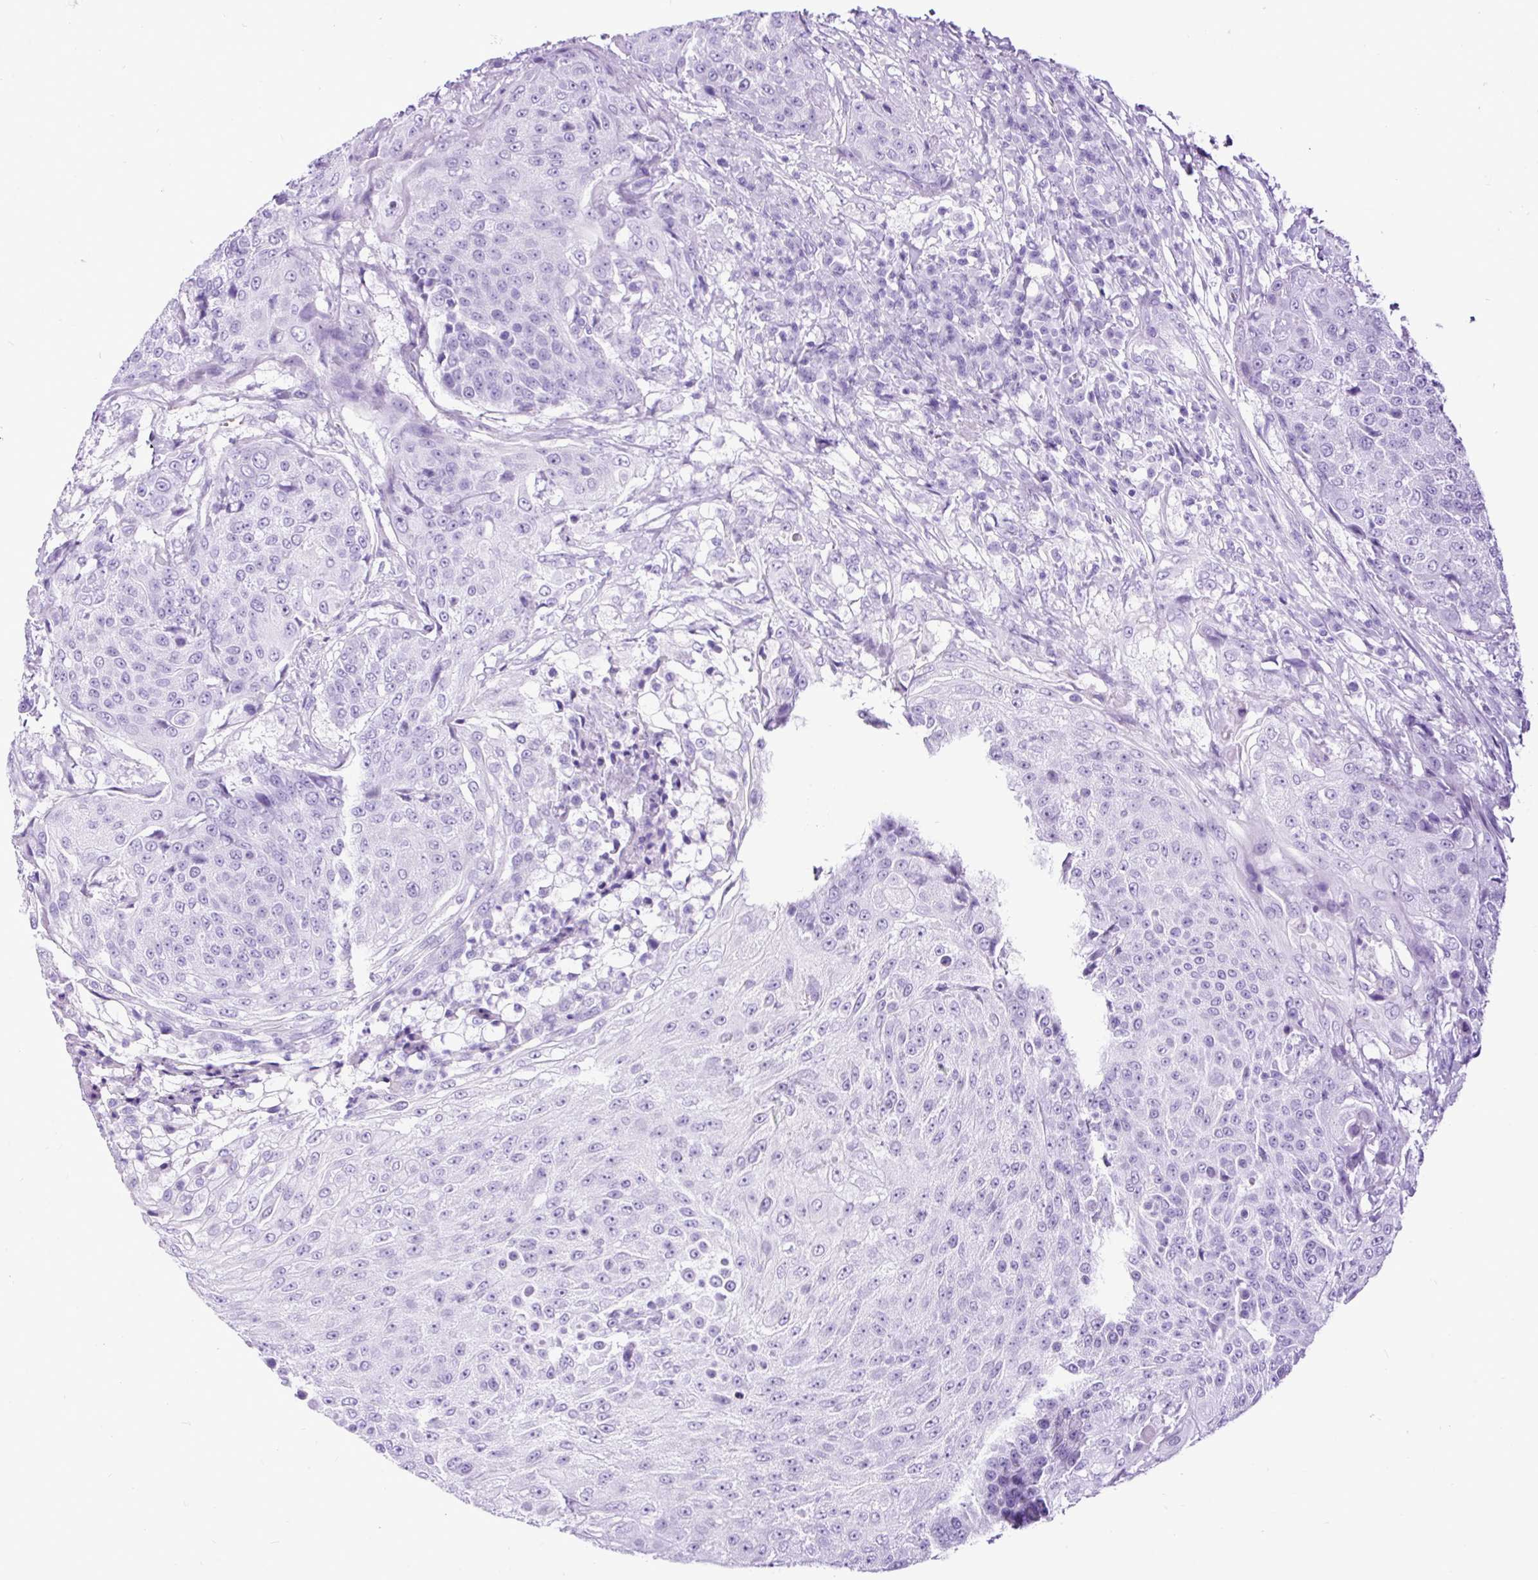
{"staining": {"intensity": "negative", "quantity": "none", "location": "none"}, "tissue": "urothelial cancer", "cell_type": "Tumor cells", "image_type": "cancer", "snomed": [{"axis": "morphology", "description": "Urothelial carcinoma, High grade"}, {"axis": "topography", "description": "Urinary bladder"}], "caption": "An IHC image of urothelial cancer is shown. There is no staining in tumor cells of urothelial cancer.", "gene": "CEL", "patient": {"sex": "female", "age": 63}}